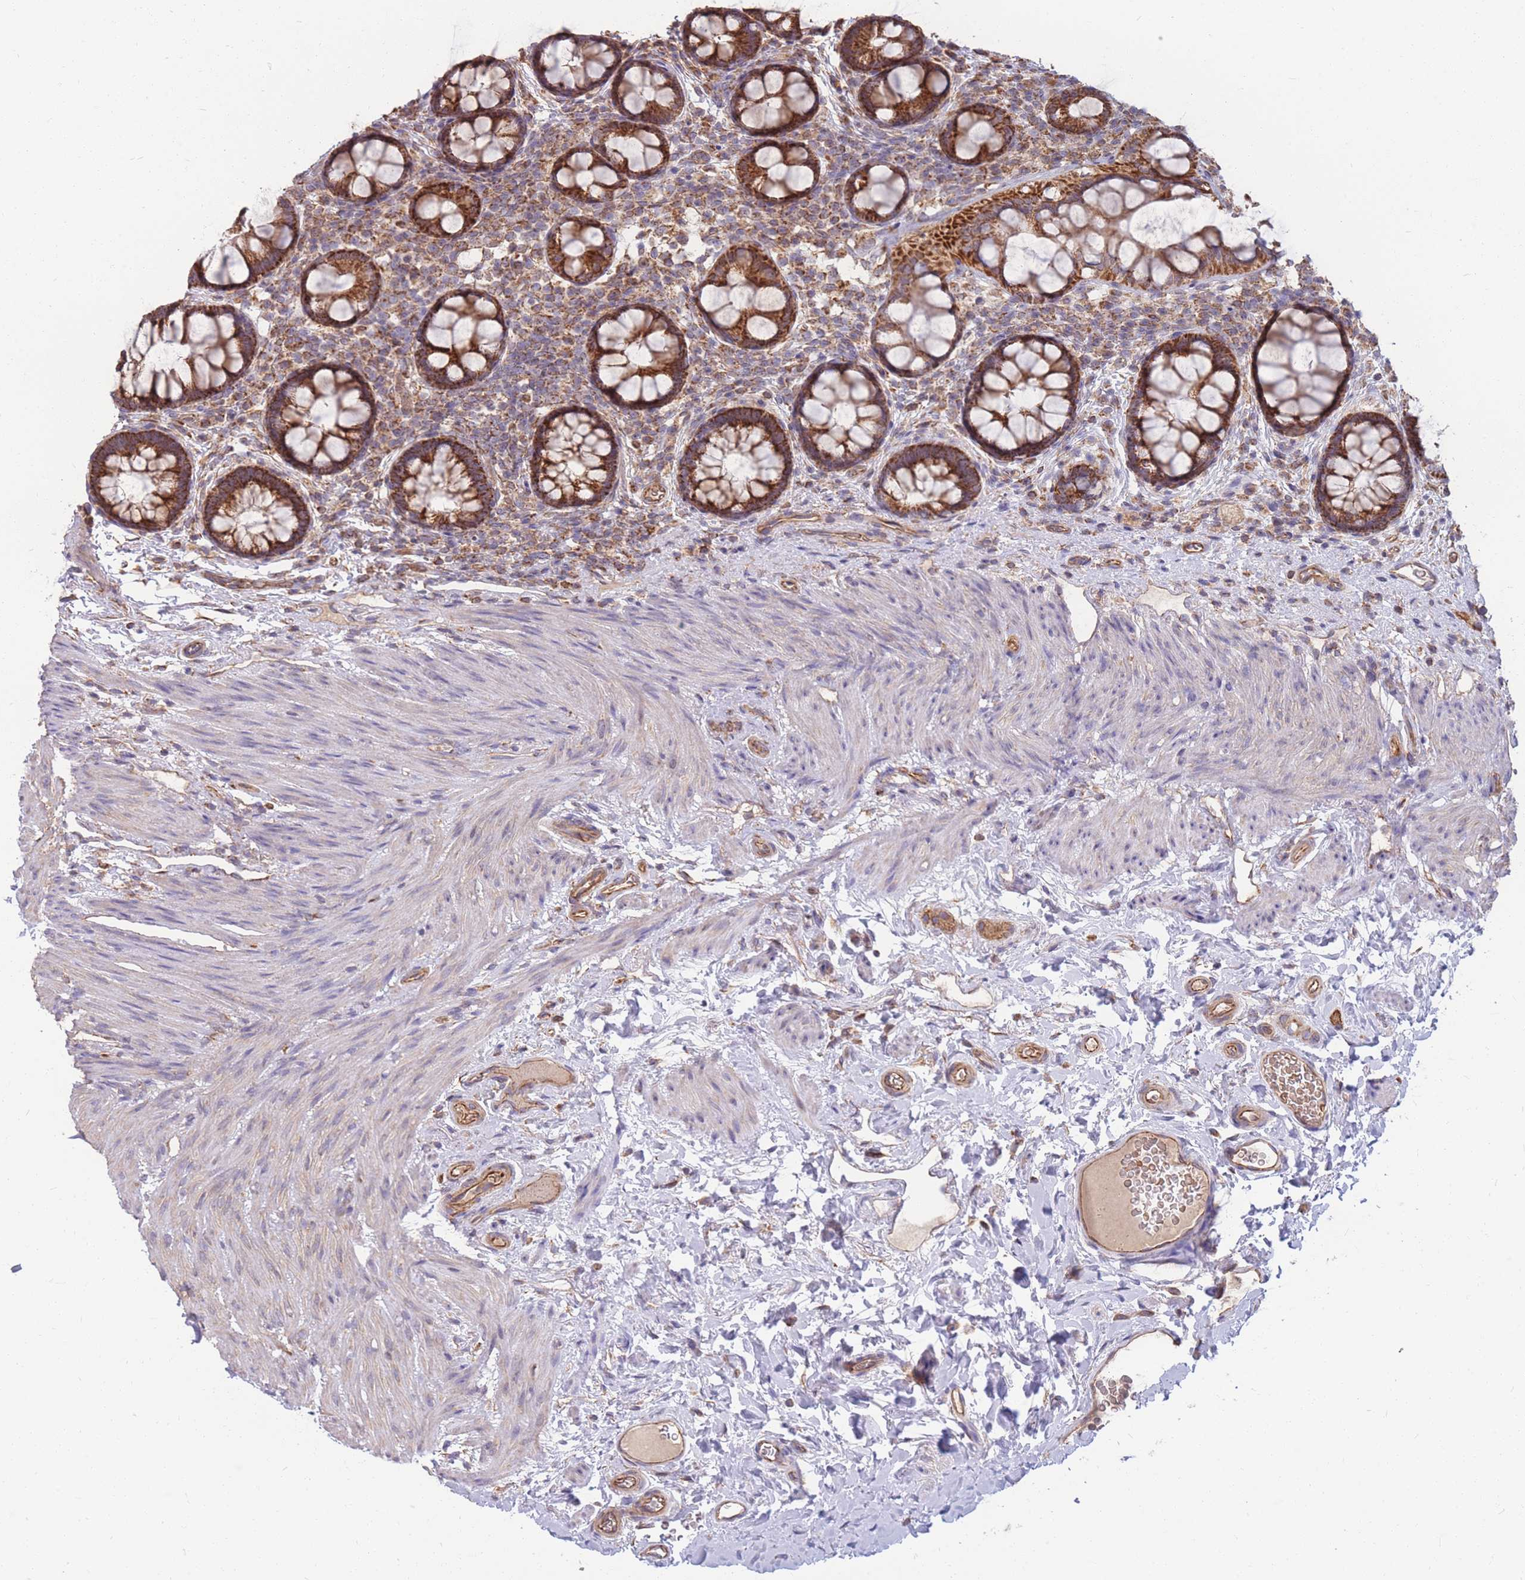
{"staining": {"intensity": "strong", "quantity": ">75%", "location": "cytoplasmic/membranous"}, "tissue": "rectum", "cell_type": "Glandular cells", "image_type": "normal", "snomed": [{"axis": "morphology", "description": "Normal tissue, NOS"}, {"axis": "topography", "description": "Rectum"}, {"axis": "topography", "description": "Peripheral nerve tissue"}], "caption": "IHC image of unremarkable rectum: rectum stained using immunohistochemistry reveals high levels of strong protein expression localized specifically in the cytoplasmic/membranous of glandular cells, appearing as a cytoplasmic/membranous brown color.", "gene": "MRPS9", "patient": {"sex": "female", "age": 69}}